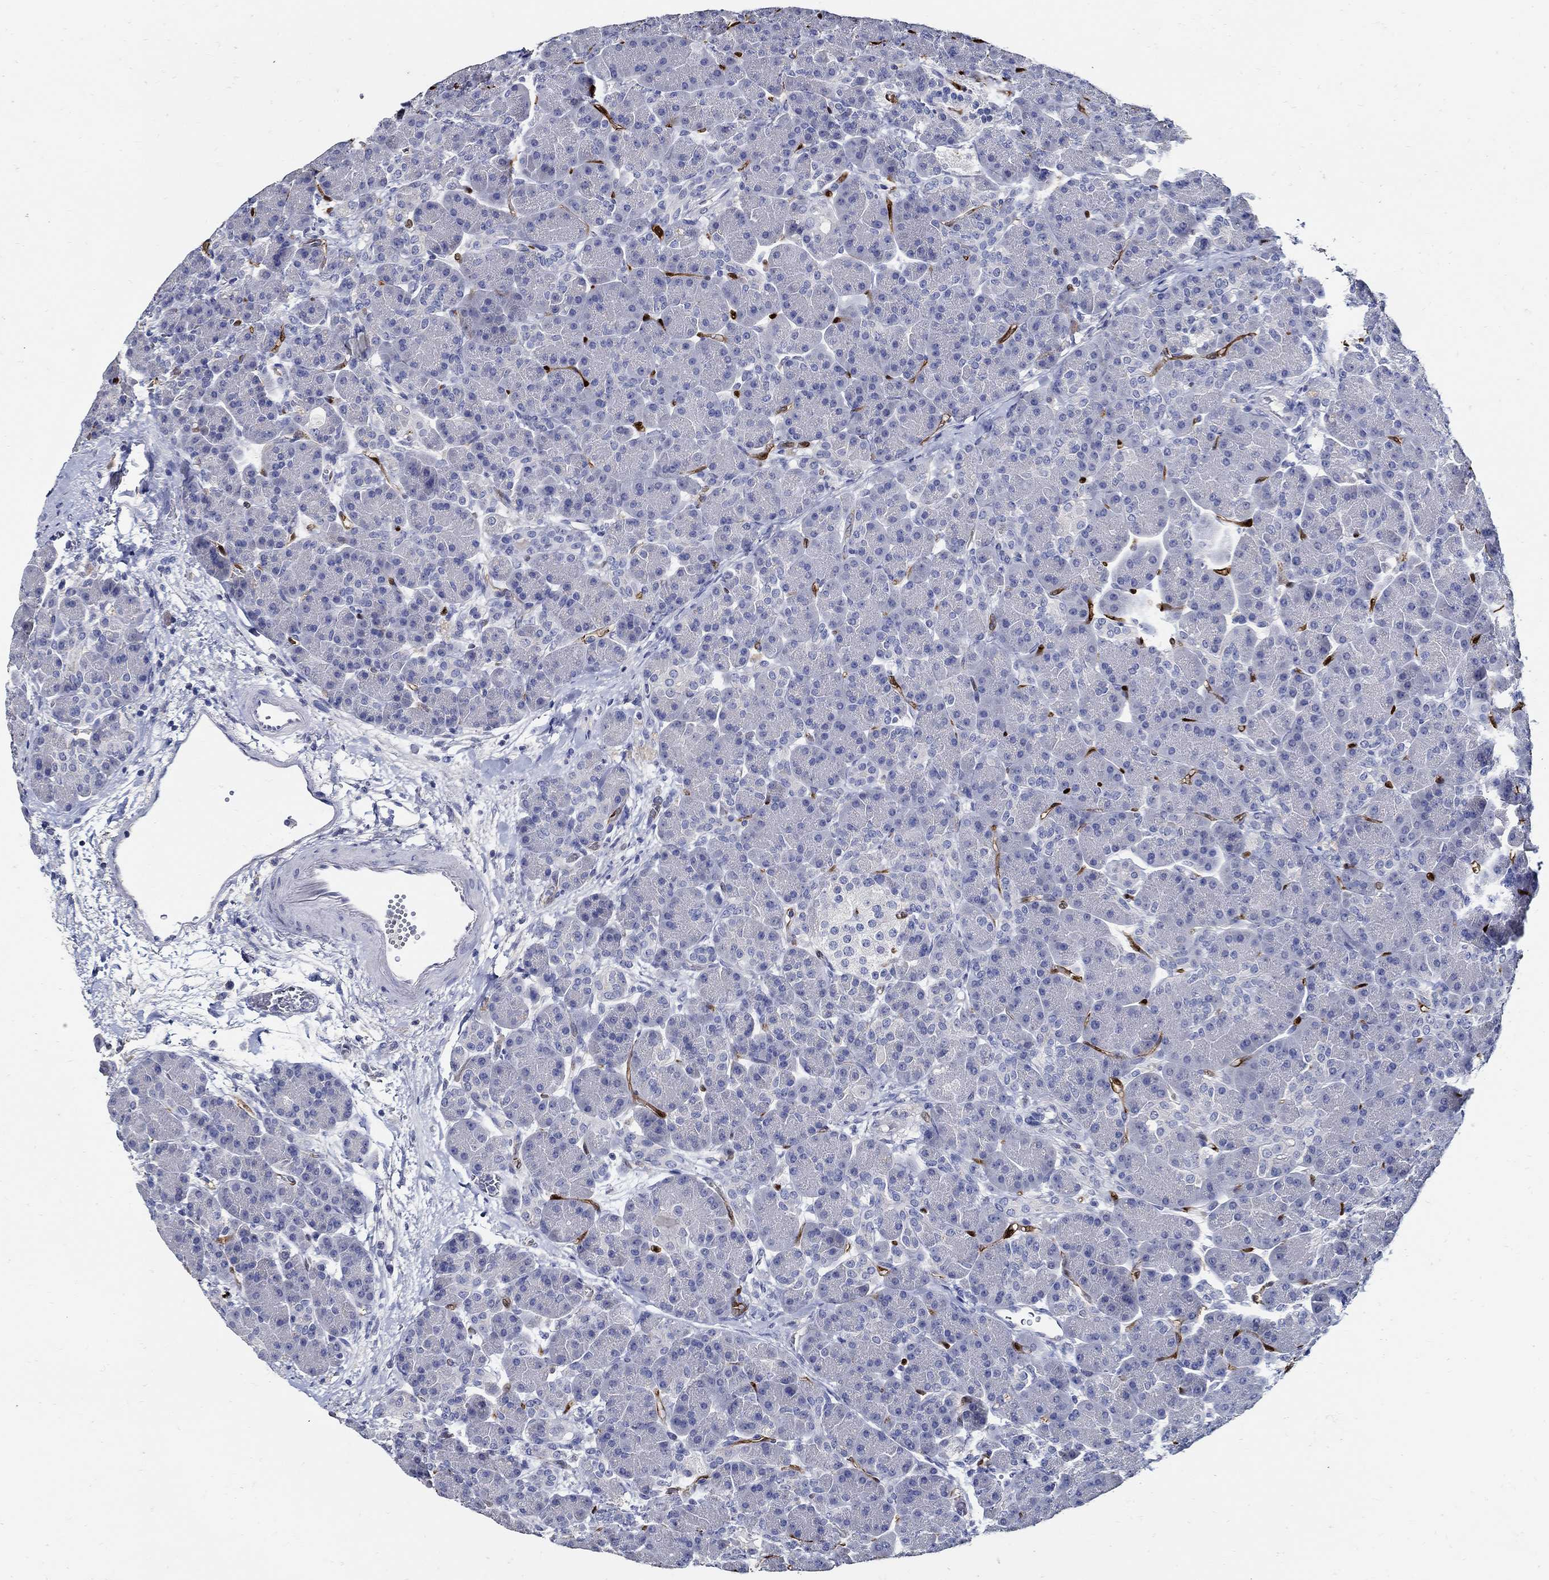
{"staining": {"intensity": "negative", "quantity": "none", "location": "none"}, "tissue": "pancreas", "cell_type": "Exocrine glandular cells", "image_type": "normal", "snomed": [{"axis": "morphology", "description": "Normal tissue, NOS"}, {"axis": "topography", "description": "Pancreas"}], "caption": "This is an immunohistochemistry (IHC) image of normal human pancreas. There is no staining in exocrine glandular cells.", "gene": "PRX", "patient": {"sex": "female", "age": 63}}